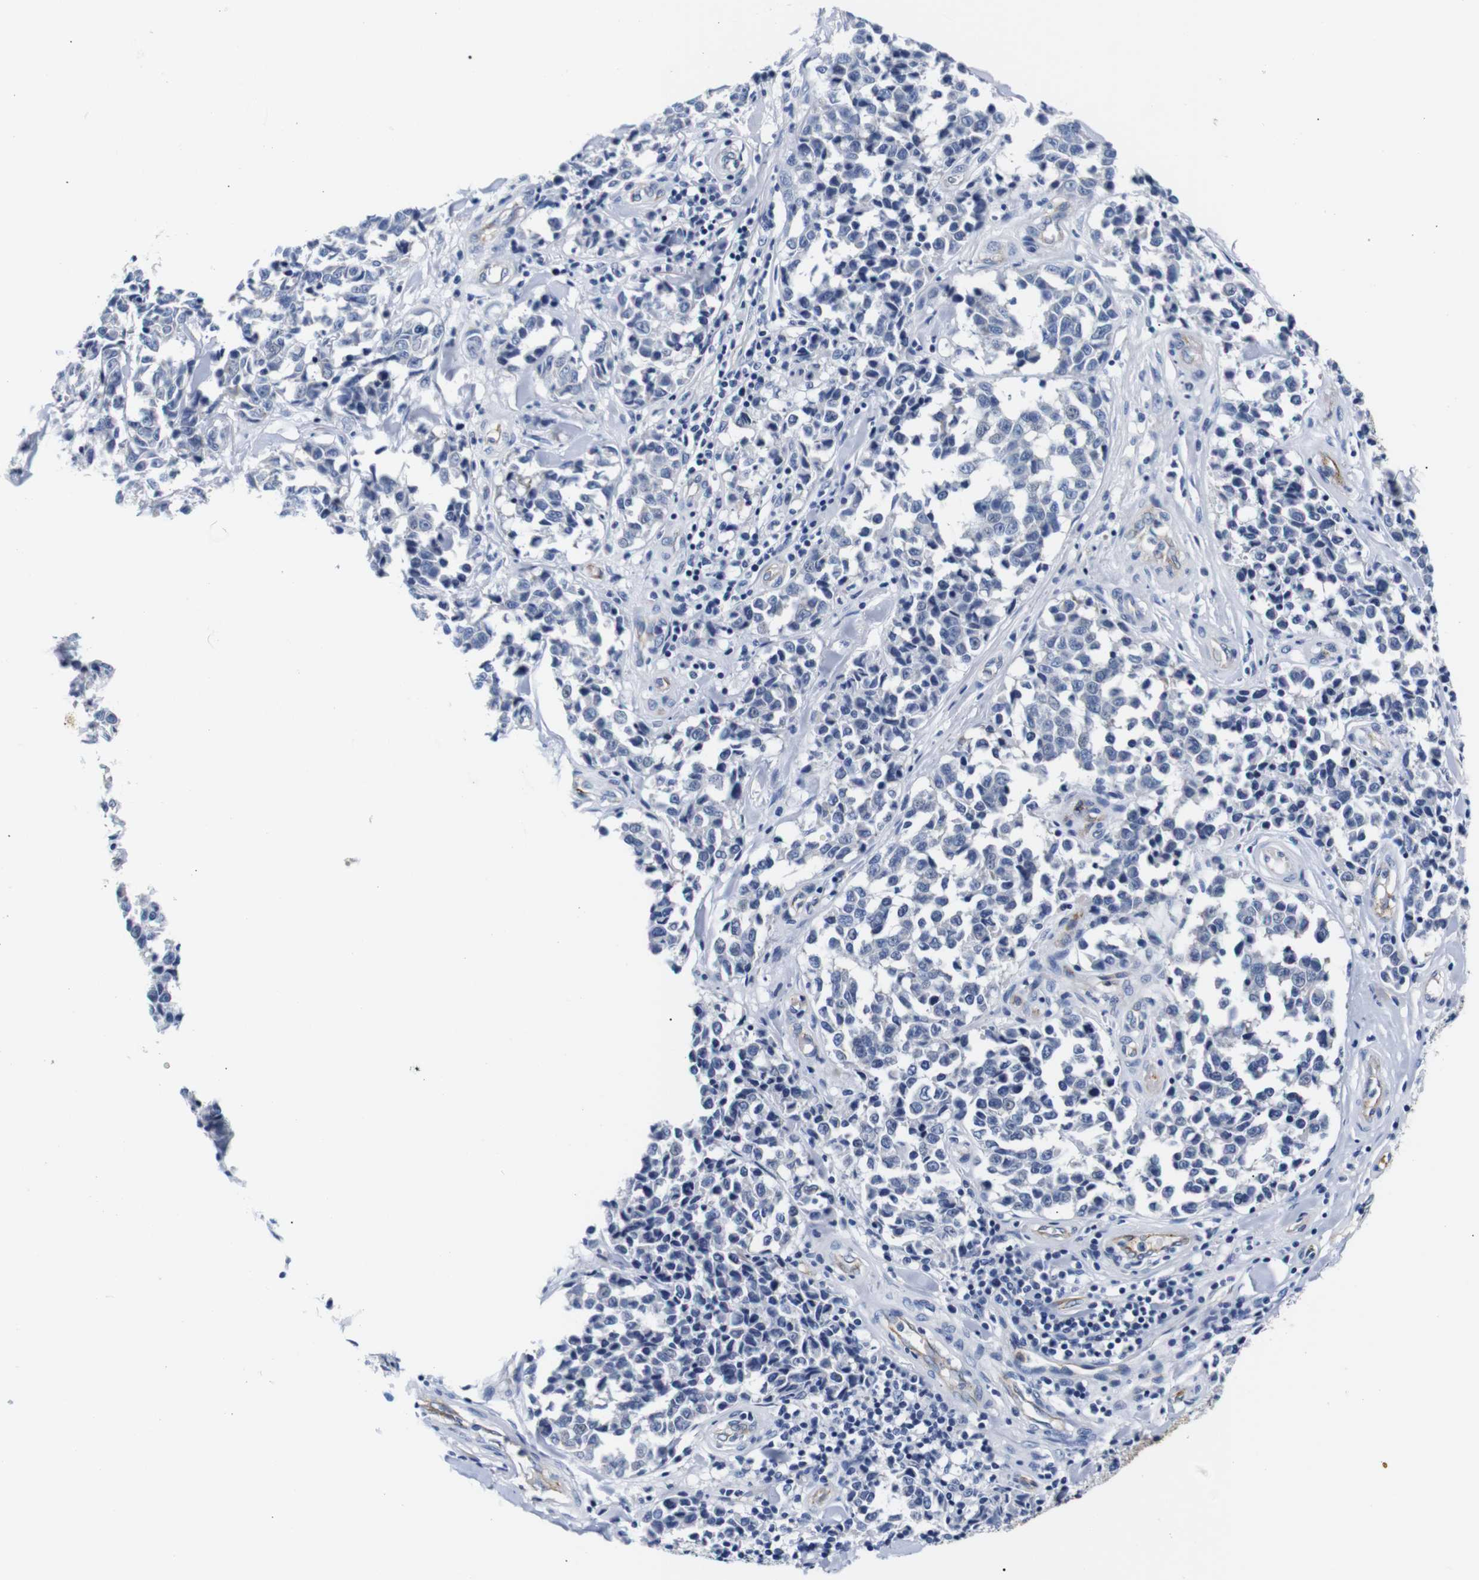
{"staining": {"intensity": "negative", "quantity": "none", "location": "none"}, "tissue": "melanoma", "cell_type": "Tumor cells", "image_type": "cancer", "snomed": [{"axis": "morphology", "description": "Malignant melanoma, NOS"}, {"axis": "topography", "description": "Skin"}], "caption": "Tumor cells show no significant protein positivity in malignant melanoma.", "gene": "MUC4", "patient": {"sex": "female", "age": 64}}